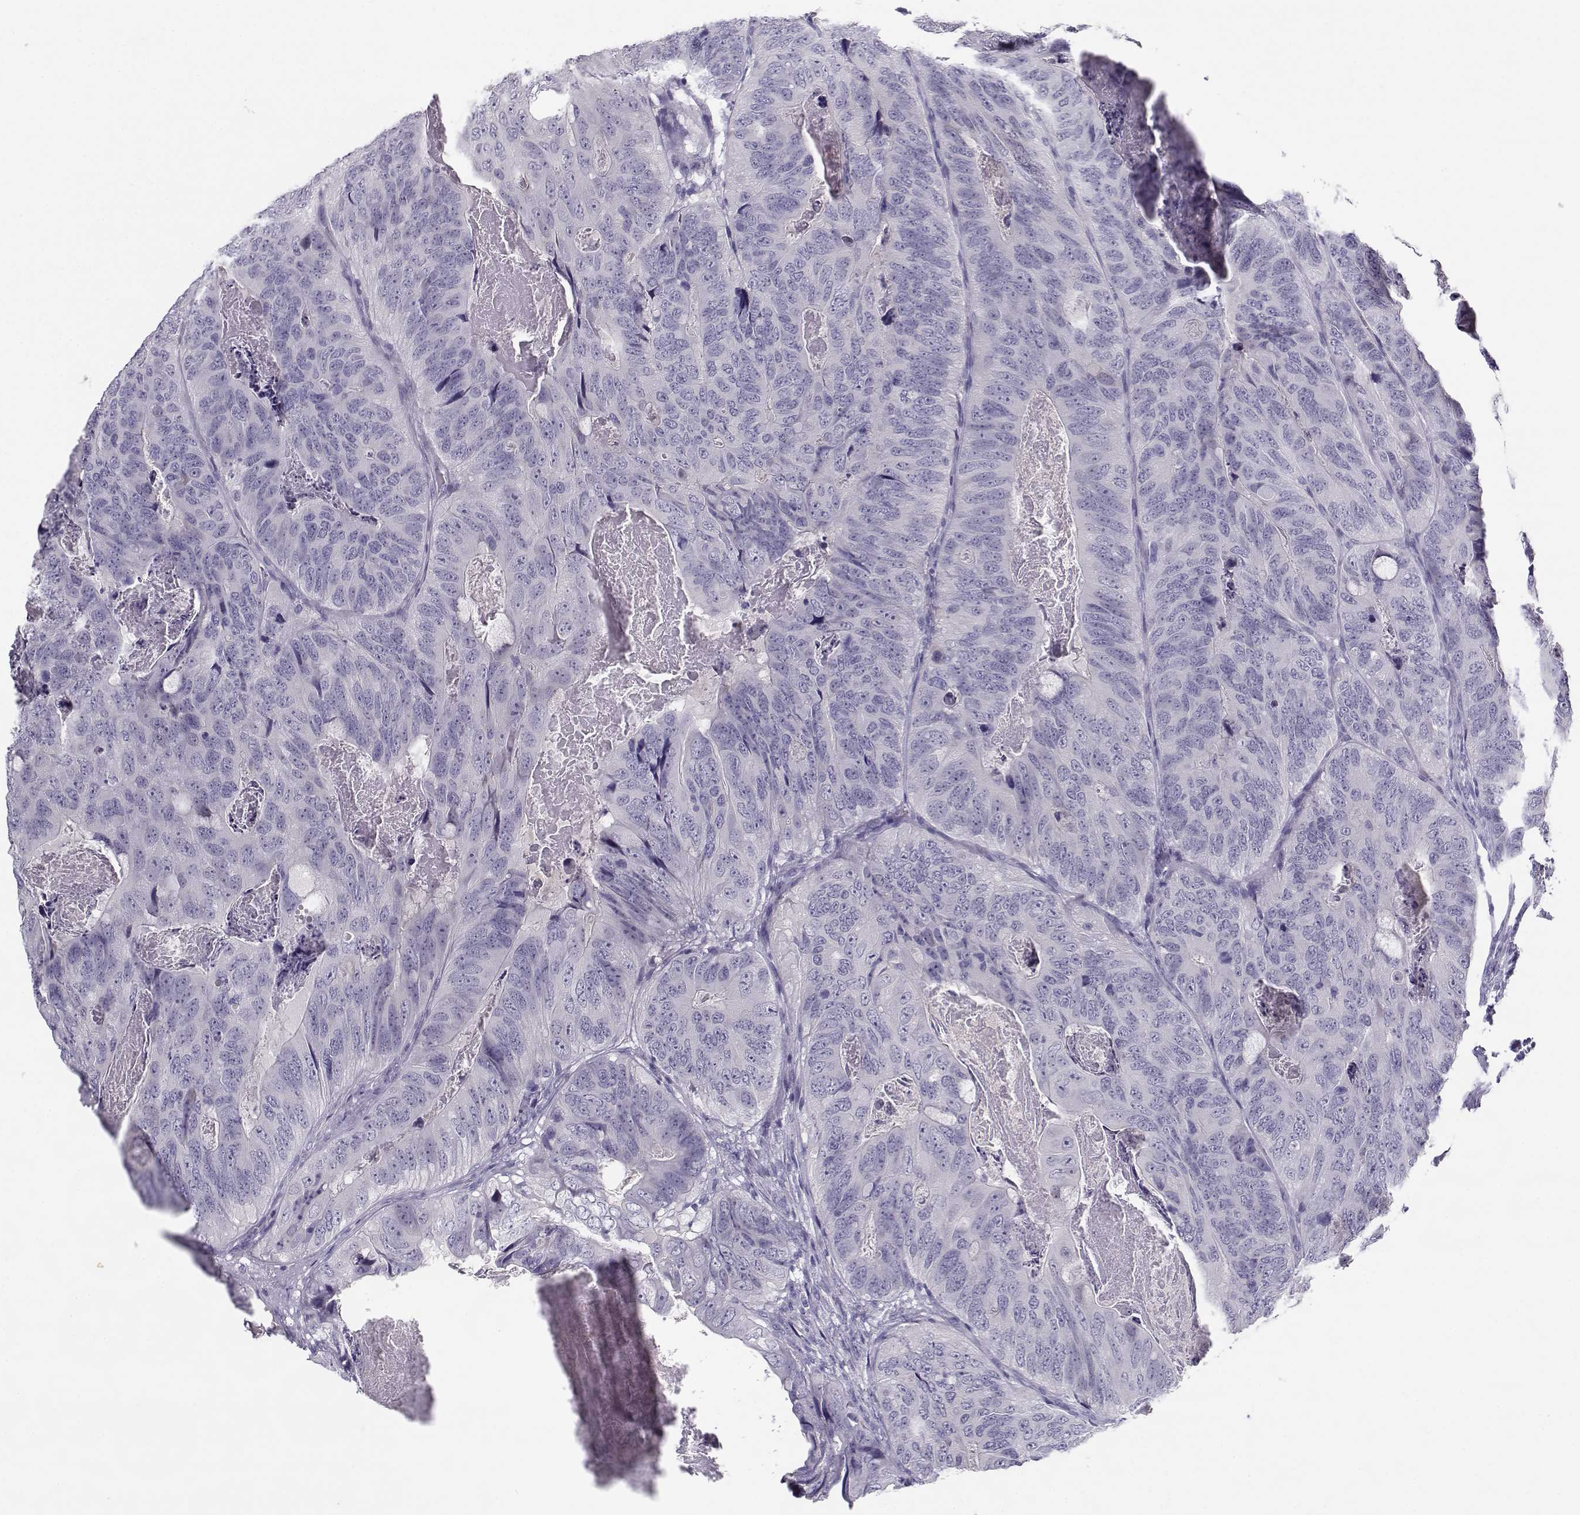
{"staining": {"intensity": "negative", "quantity": "none", "location": "none"}, "tissue": "colorectal cancer", "cell_type": "Tumor cells", "image_type": "cancer", "snomed": [{"axis": "morphology", "description": "Adenocarcinoma, NOS"}, {"axis": "topography", "description": "Colon"}], "caption": "Human colorectal cancer (adenocarcinoma) stained for a protein using immunohistochemistry shows no positivity in tumor cells.", "gene": "CFAP77", "patient": {"sex": "male", "age": 79}}